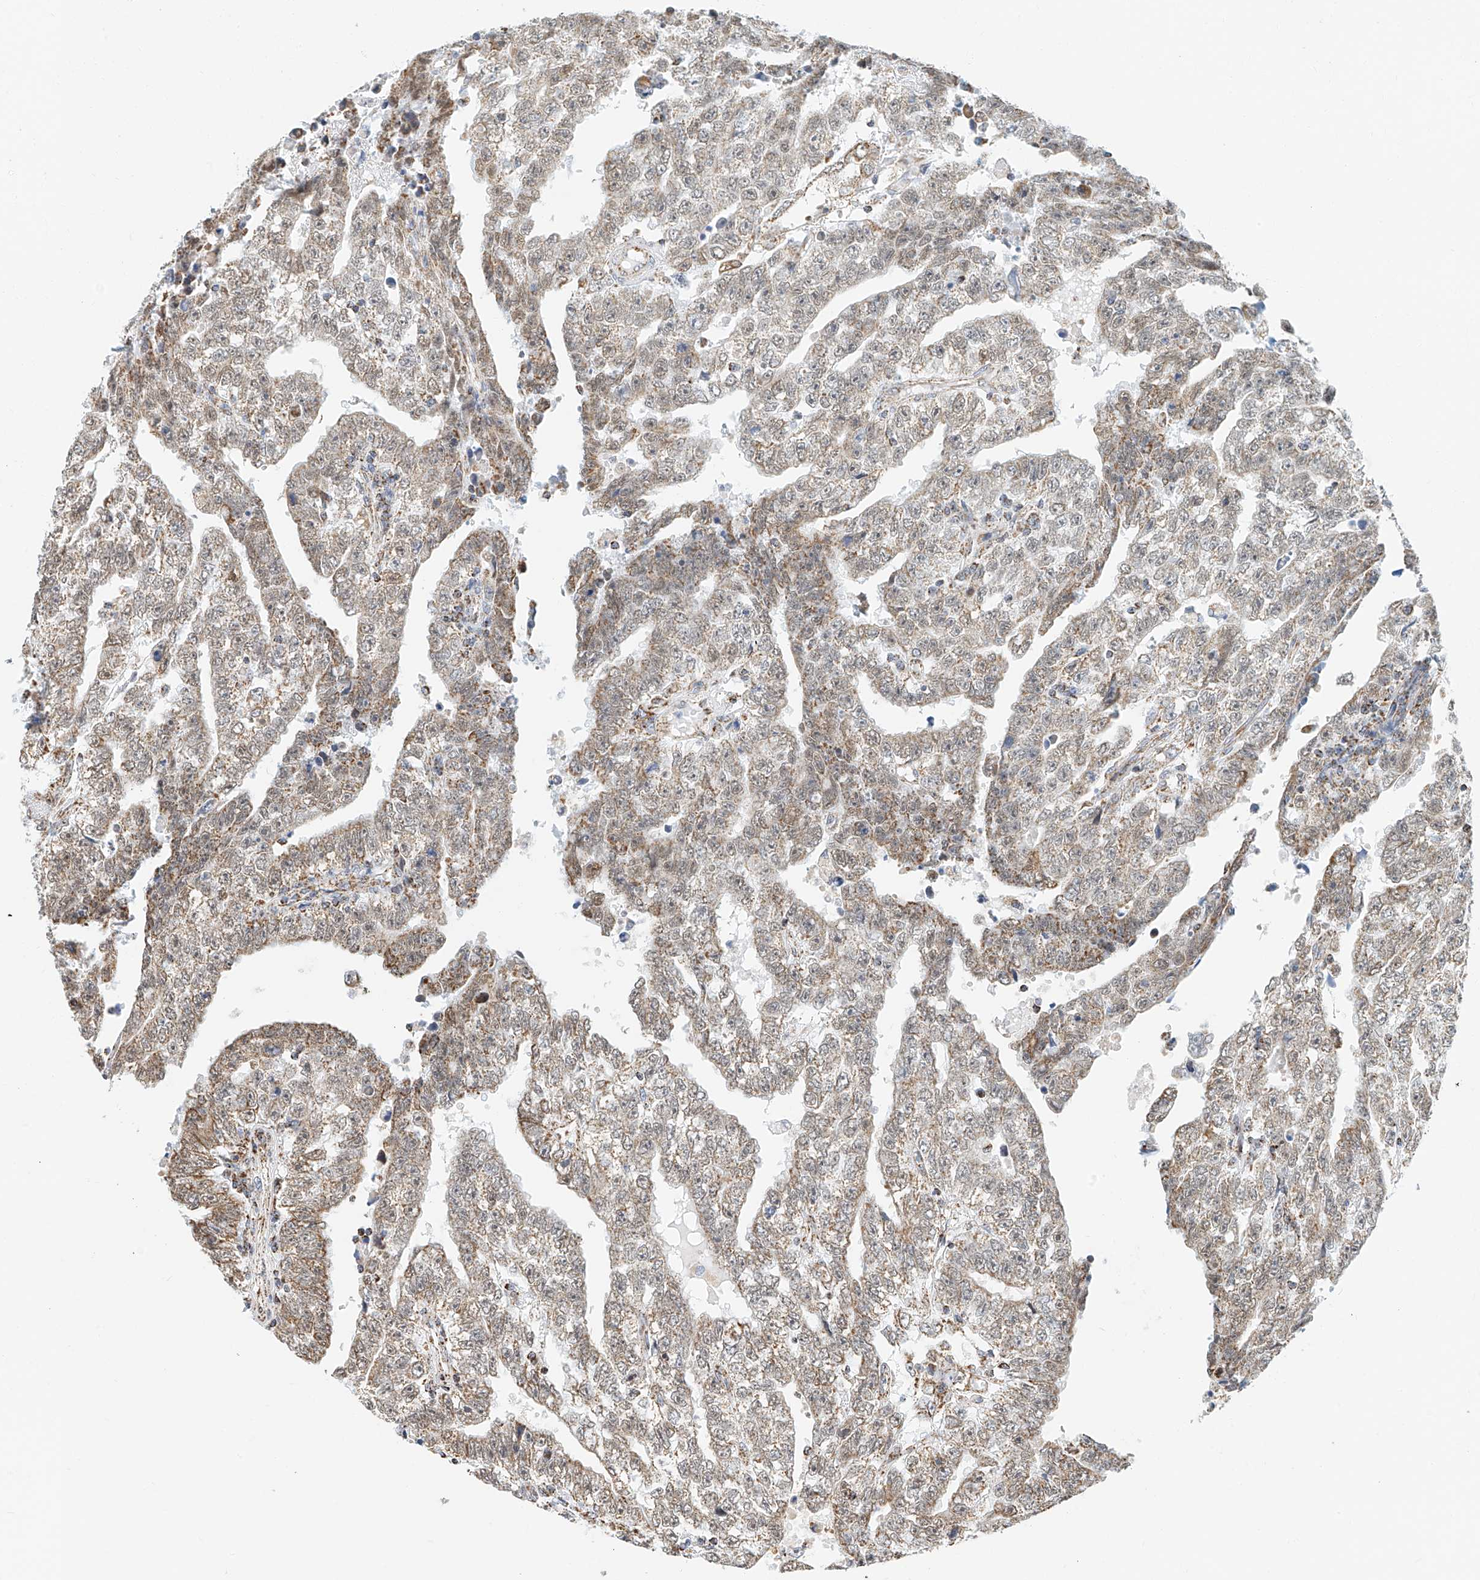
{"staining": {"intensity": "moderate", "quantity": "25%-75%", "location": "cytoplasmic/membranous"}, "tissue": "testis cancer", "cell_type": "Tumor cells", "image_type": "cancer", "snomed": [{"axis": "morphology", "description": "Carcinoma, Embryonal, NOS"}, {"axis": "topography", "description": "Testis"}], "caption": "Approximately 25%-75% of tumor cells in human testis embryonal carcinoma demonstrate moderate cytoplasmic/membranous protein expression as visualized by brown immunohistochemical staining.", "gene": "NALCN", "patient": {"sex": "male", "age": 25}}